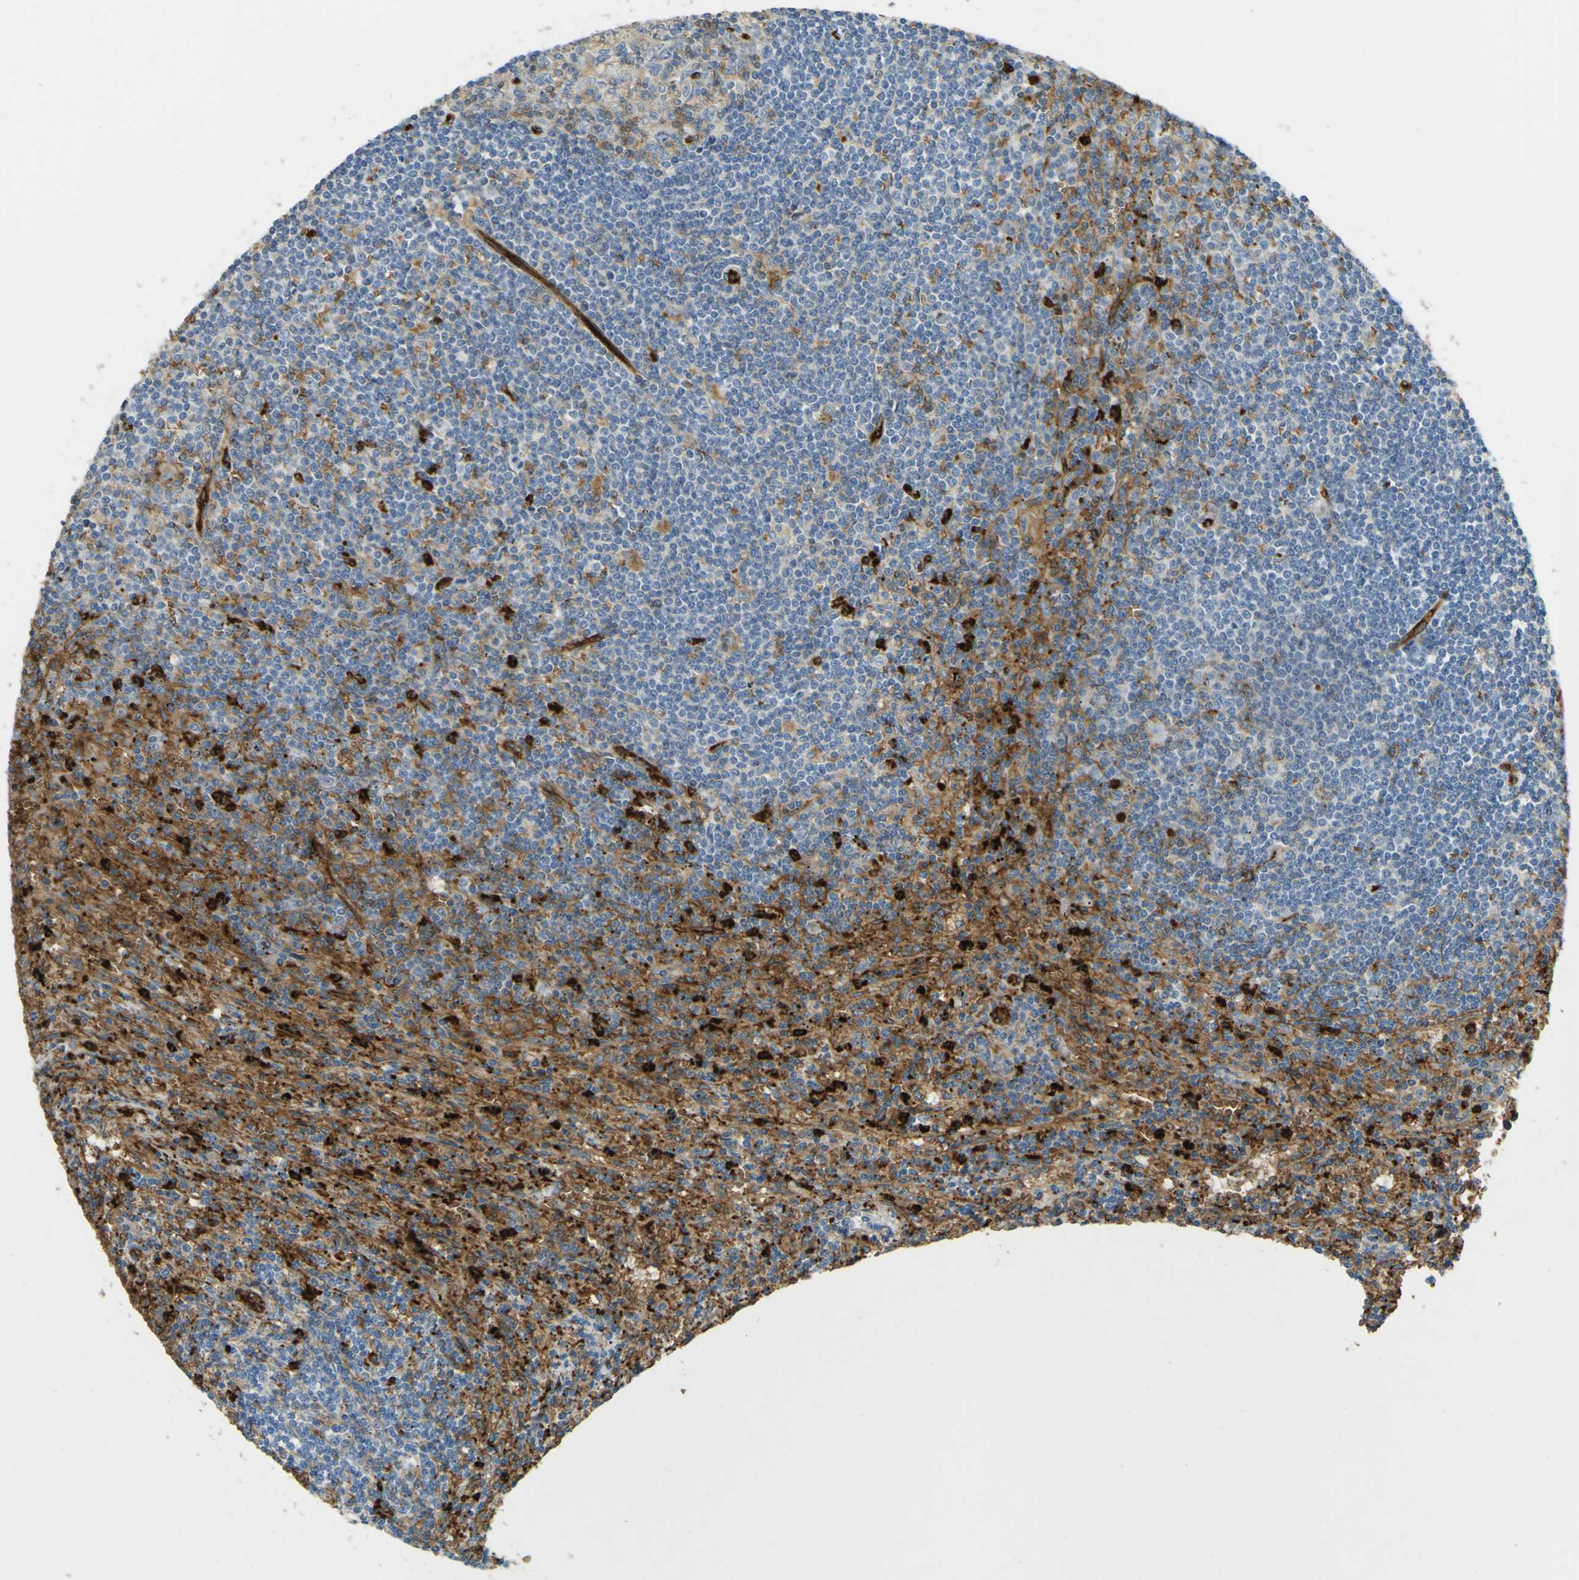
{"staining": {"intensity": "moderate", "quantity": "<25%", "location": "cytoplasmic/membranous"}, "tissue": "lymphoma", "cell_type": "Tumor cells", "image_type": "cancer", "snomed": [{"axis": "morphology", "description": "Malignant lymphoma, non-Hodgkin's type, Low grade"}, {"axis": "topography", "description": "Spleen"}], "caption": "Malignant lymphoma, non-Hodgkin's type (low-grade) stained for a protein reveals moderate cytoplasmic/membranous positivity in tumor cells. (DAB (3,3'-diaminobenzidine) = brown stain, brightfield microscopy at high magnification).", "gene": "PLXDC1", "patient": {"sex": "male", "age": 76}}